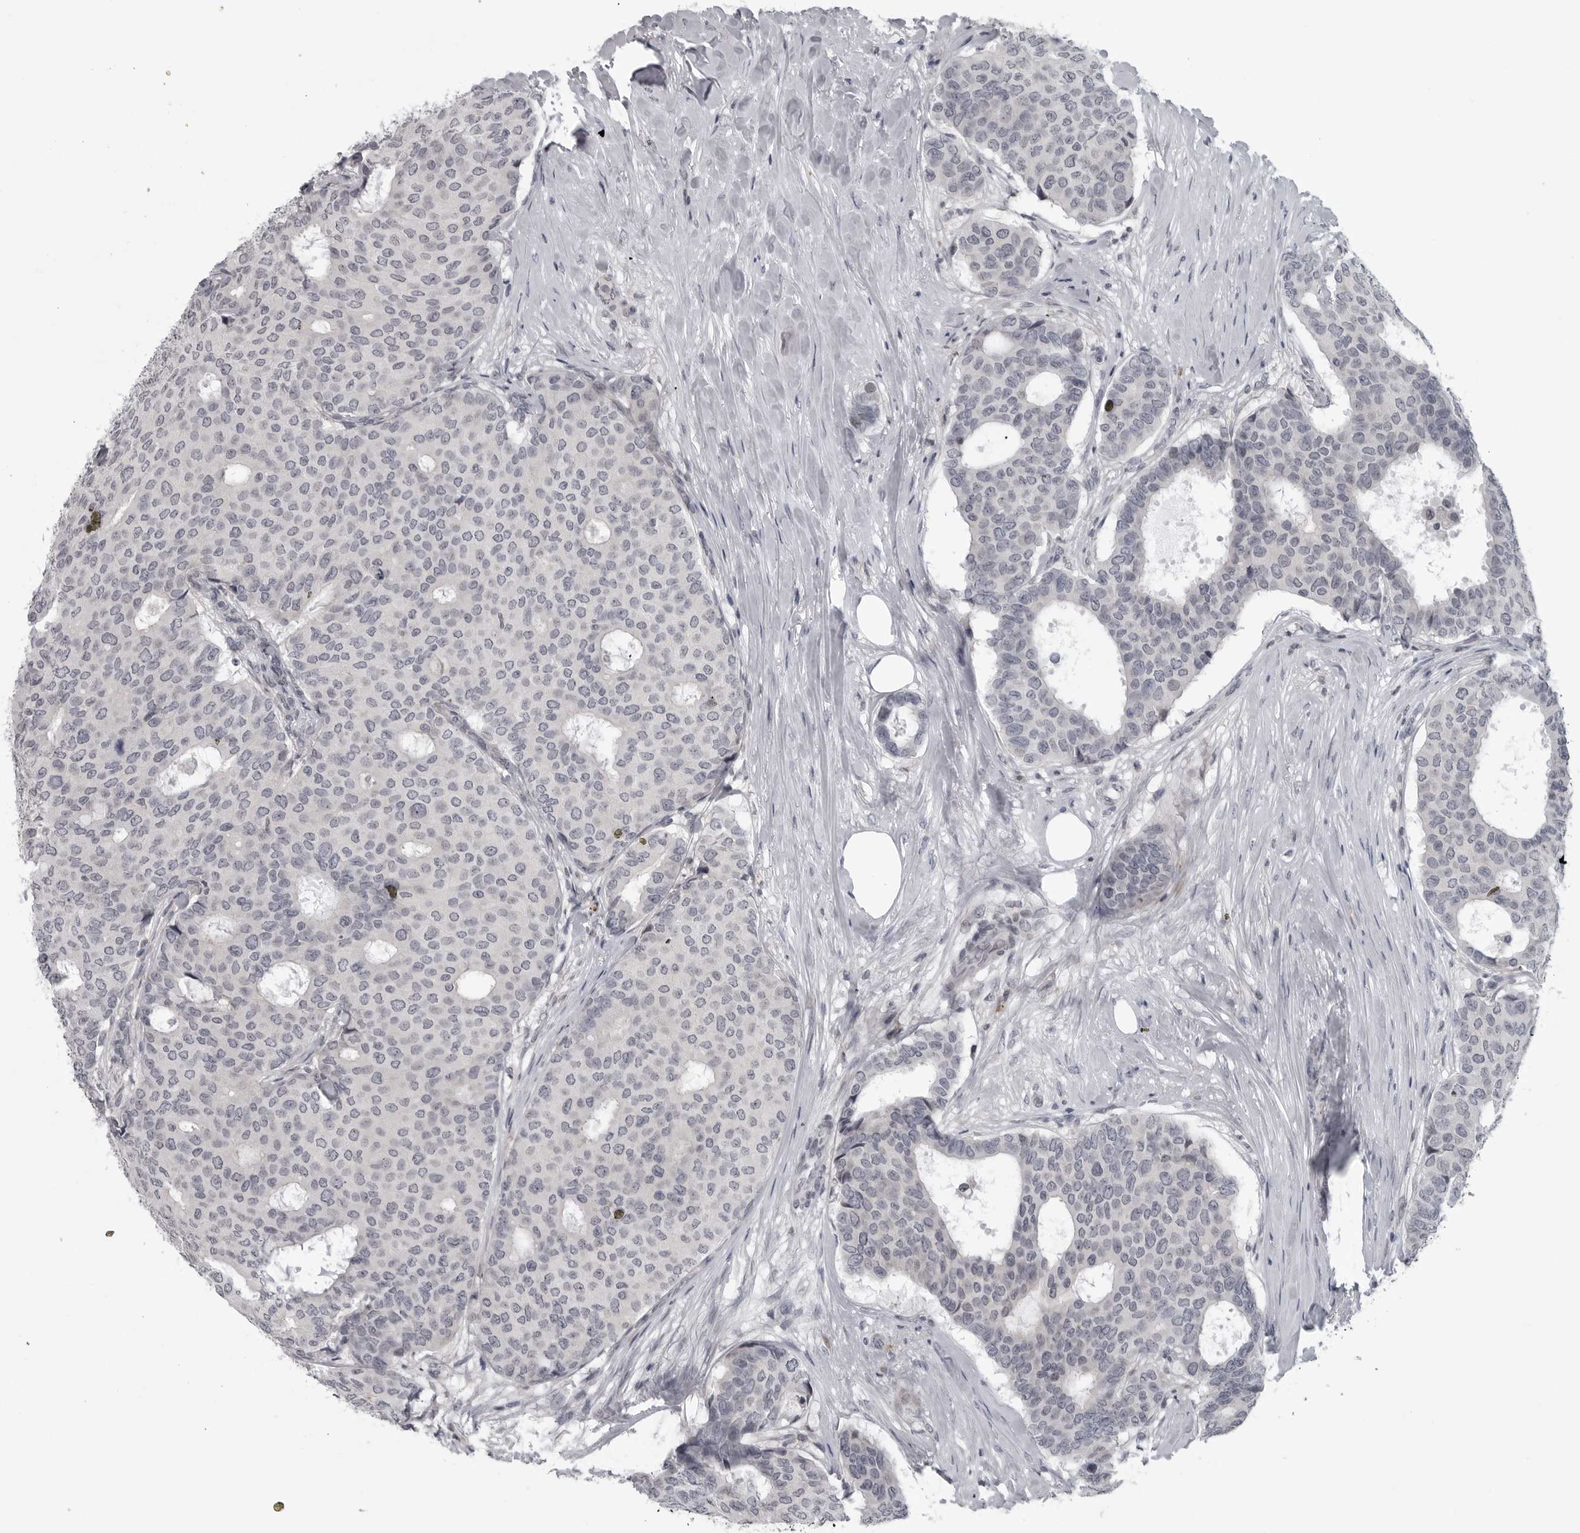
{"staining": {"intensity": "negative", "quantity": "none", "location": "none"}, "tissue": "breast cancer", "cell_type": "Tumor cells", "image_type": "cancer", "snomed": [{"axis": "morphology", "description": "Duct carcinoma"}, {"axis": "topography", "description": "Breast"}], "caption": "Human breast cancer (infiltrating ductal carcinoma) stained for a protein using IHC displays no positivity in tumor cells.", "gene": "LYSMD1", "patient": {"sex": "female", "age": 75}}